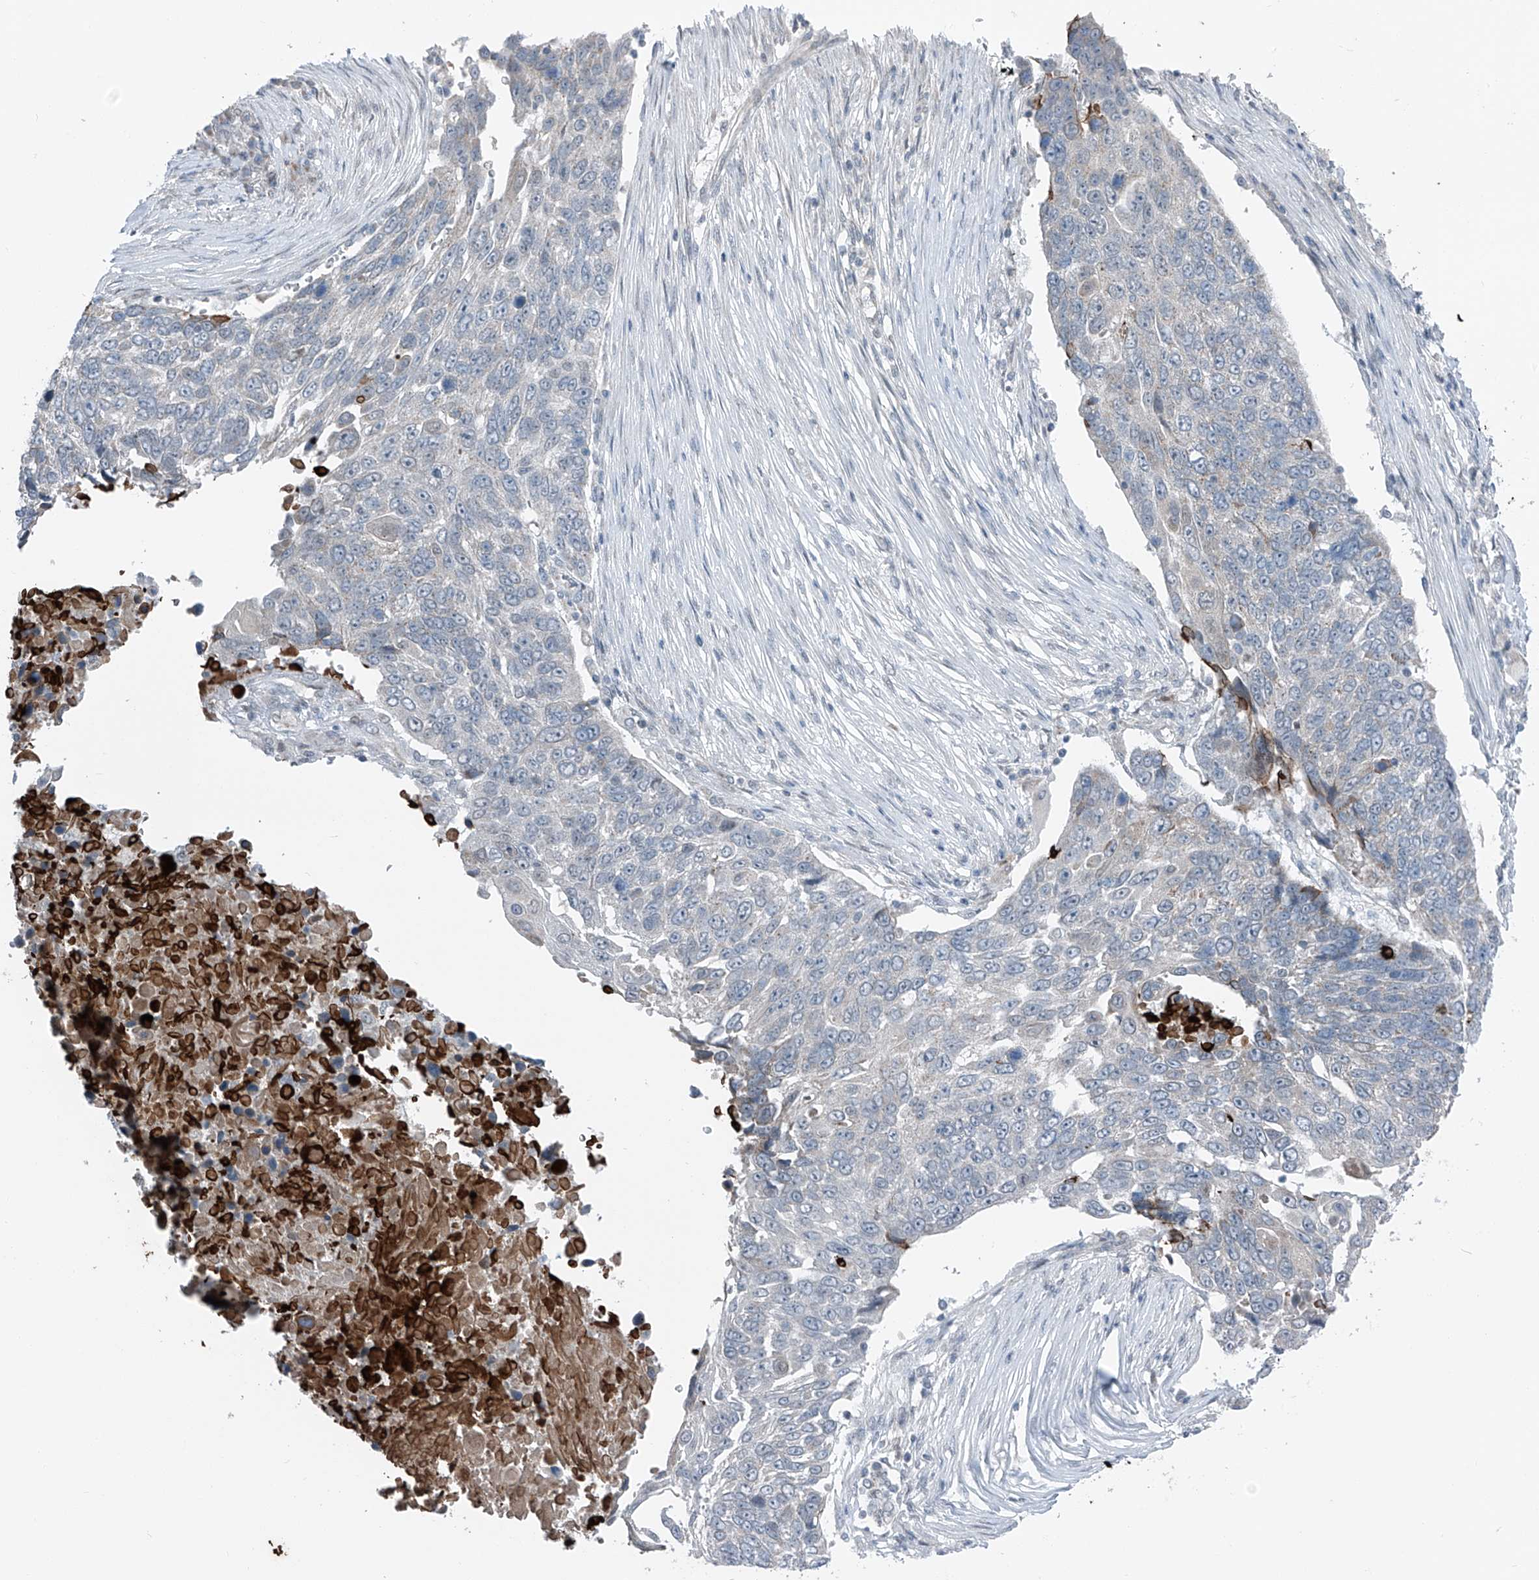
{"staining": {"intensity": "negative", "quantity": "none", "location": "none"}, "tissue": "lung cancer", "cell_type": "Tumor cells", "image_type": "cancer", "snomed": [{"axis": "morphology", "description": "Squamous cell carcinoma, NOS"}, {"axis": "topography", "description": "Lung"}], "caption": "Immunohistochemistry of human lung cancer reveals no positivity in tumor cells. The staining was performed using DAB (3,3'-diaminobenzidine) to visualize the protein expression in brown, while the nuclei were stained in blue with hematoxylin (Magnification: 20x).", "gene": "DYRK1B", "patient": {"sex": "male", "age": 66}}